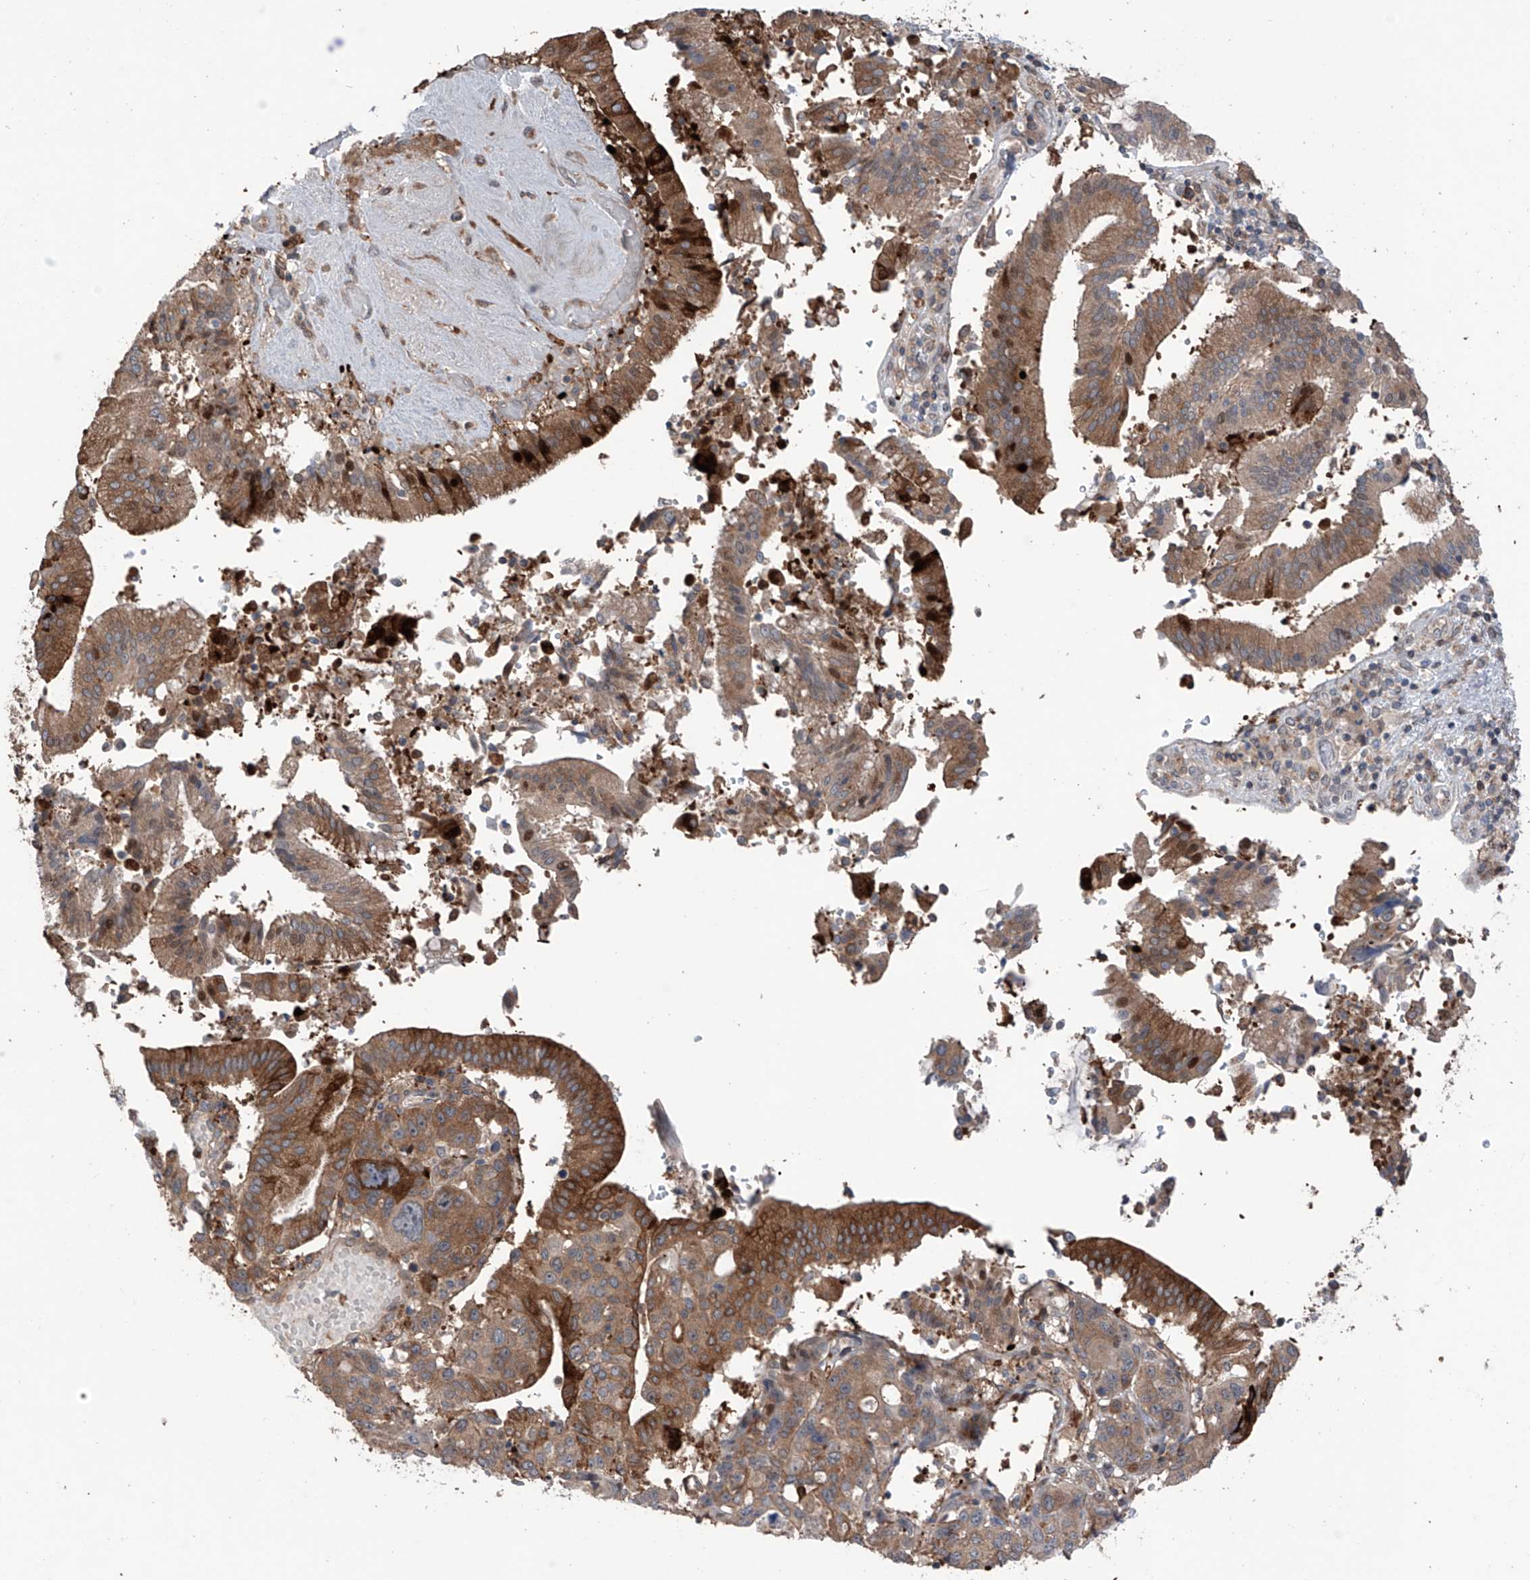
{"staining": {"intensity": "moderate", "quantity": ">75%", "location": "cytoplasmic/membranous"}, "tissue": "pancreatic cancer", "cell_type": "Tumor cells", "image_type": "cancer", "snomed": [{"axis": "morphology", "description": "Adenocarcinoma, NOS"}, {"axis": "topography", "description": "Pancreas"}], "caption": "Protein expression analysis of pancreatic cancer (adenocarcinoma) demonstrates moderate cytoplasmic/membranous positivity in about >75% of tumor cells.", "gene": "SAMD3", "patient": {"sex": "male", "age": 46}}